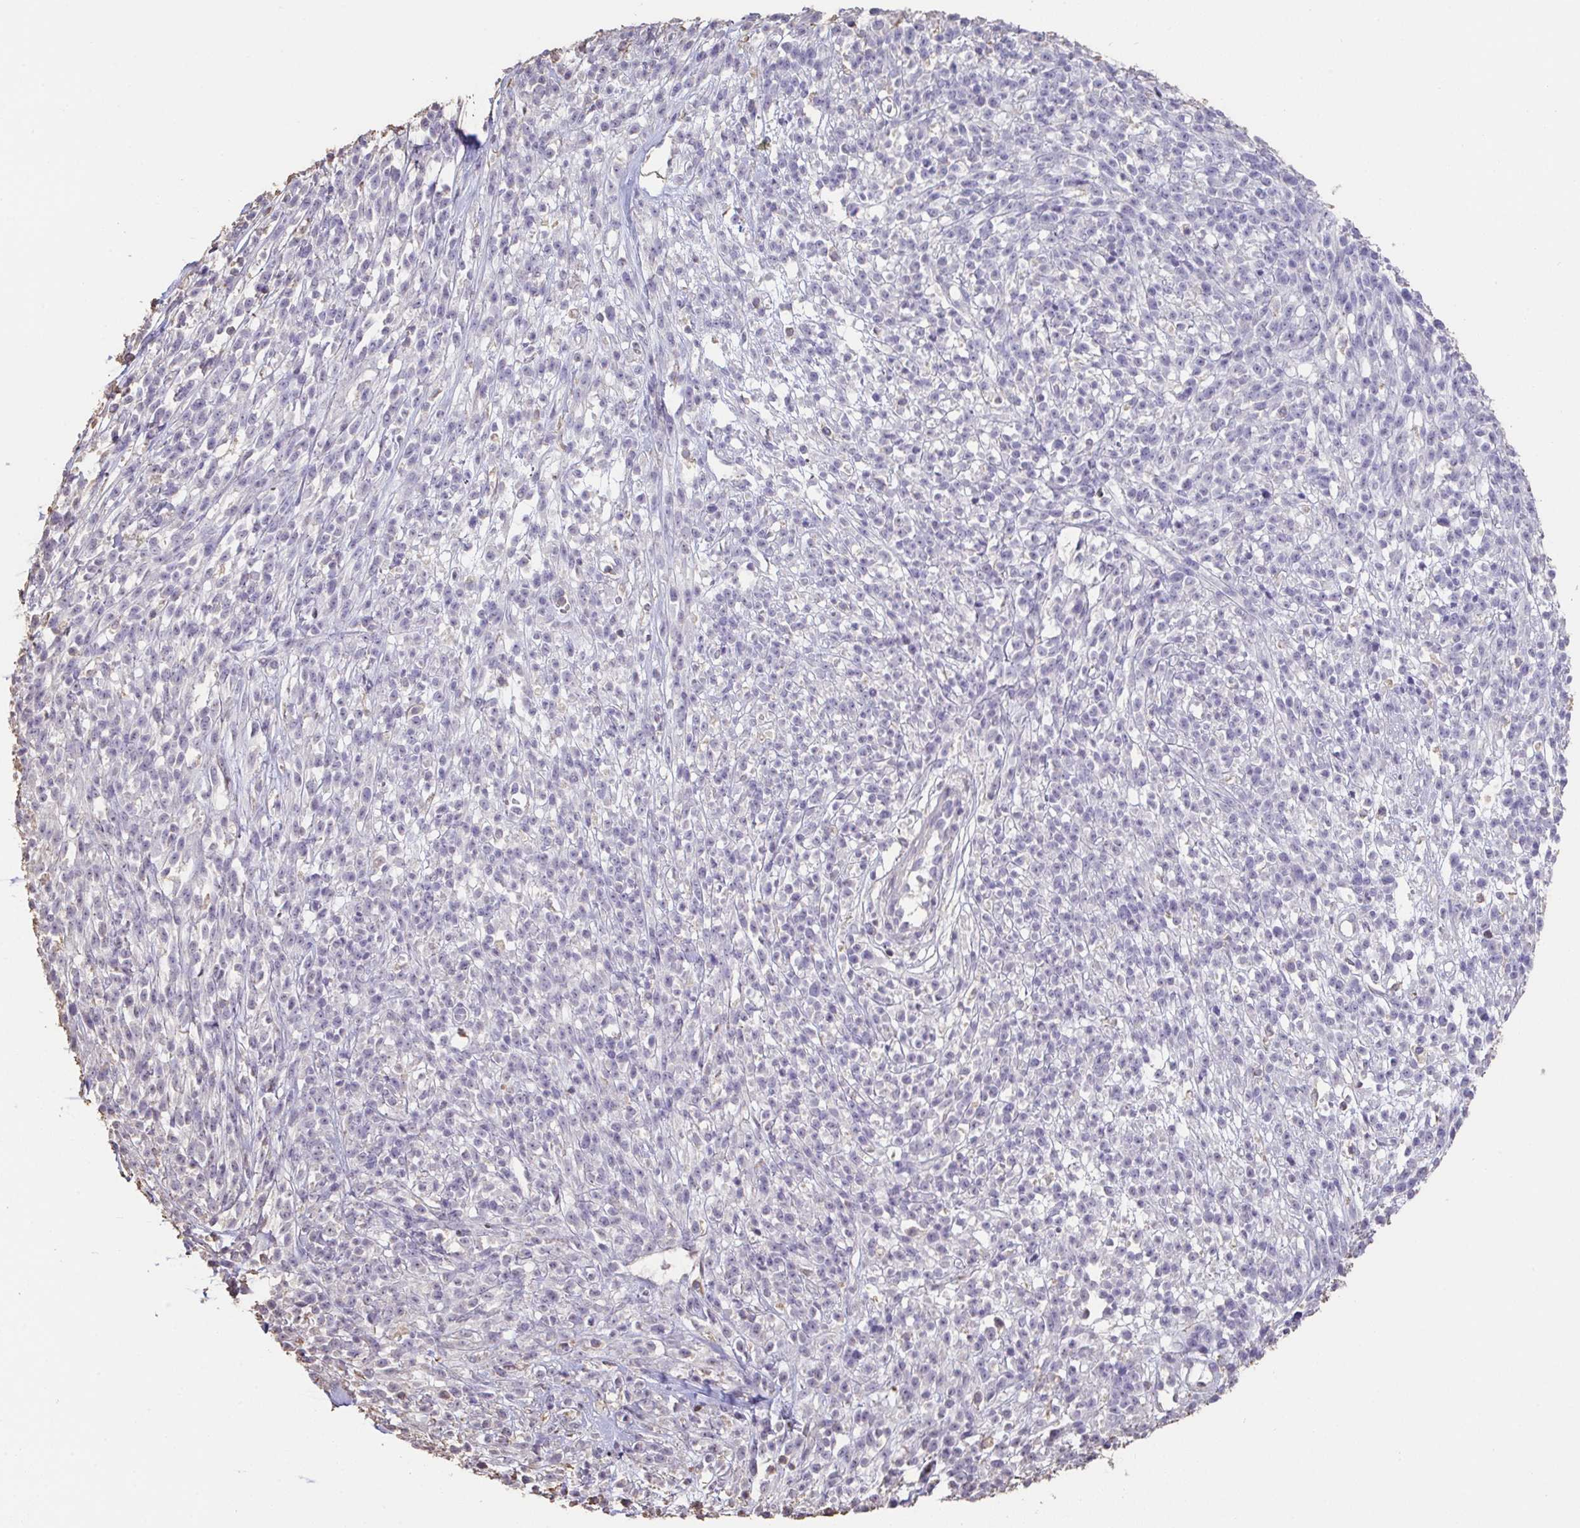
{"staining": {"intensity": "negative", "quantity": "none", "location": "none"}, "tissue": "melanoma", "cell_type": "Tumor cells", "image_type": "cancer", "snomed": [{"axis": "morphology", "description": "Malignant melanoma, NOS"}, {"axis": "topography", "description": "Skin"}, {"axis": "topography", "description": "Skin of trunk"}], "caption": "An image of human malignant melanoma is negative for staining in tumor cells. The staining was performed using DAB (3,3'-diaminobenzidine) to visualize the protein expression in brown, while the nuclei were stained in blue with hematoxylin (Magnification: 20x).", "gene": "IL23R", "patient": {"sex": "male", "age": 74}}